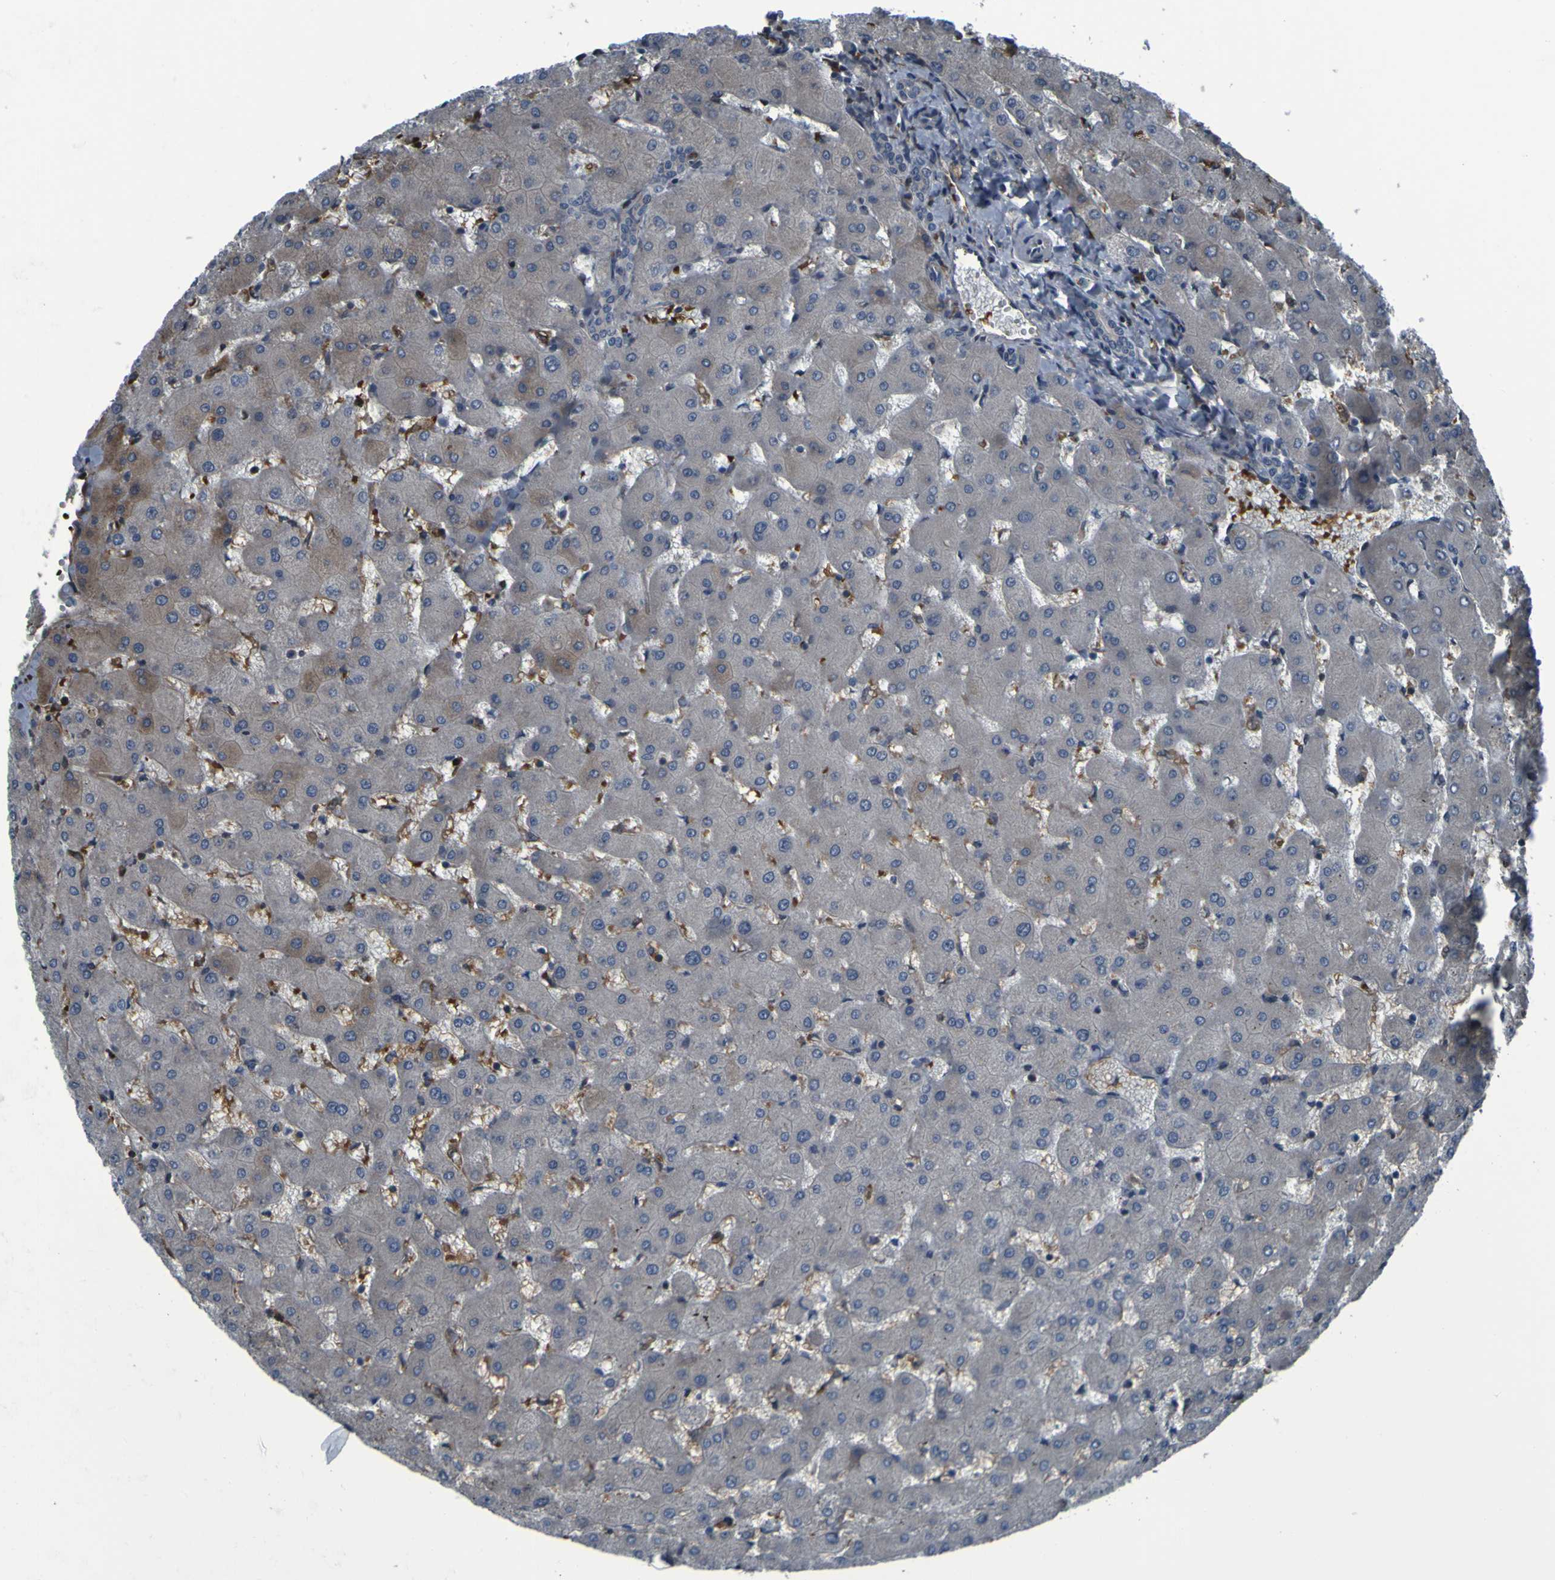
{"staining": {"intensity": "negative", "quantity": "none", "location": "none"}, "tissue": "liver", "cell_type": "Cholangiocytes", "image_type": "normal", "snomed": [{"axis": "morphology", "description": "Normal tissue, NOS"}, {"axis": "topography", "description": "Liver"}], "caption": "Liver stained for a protein using IHC displays no staining cholangiocytes.", "gene": "GRAMD1A", "patient": {"sex": "female", "age": 63}}